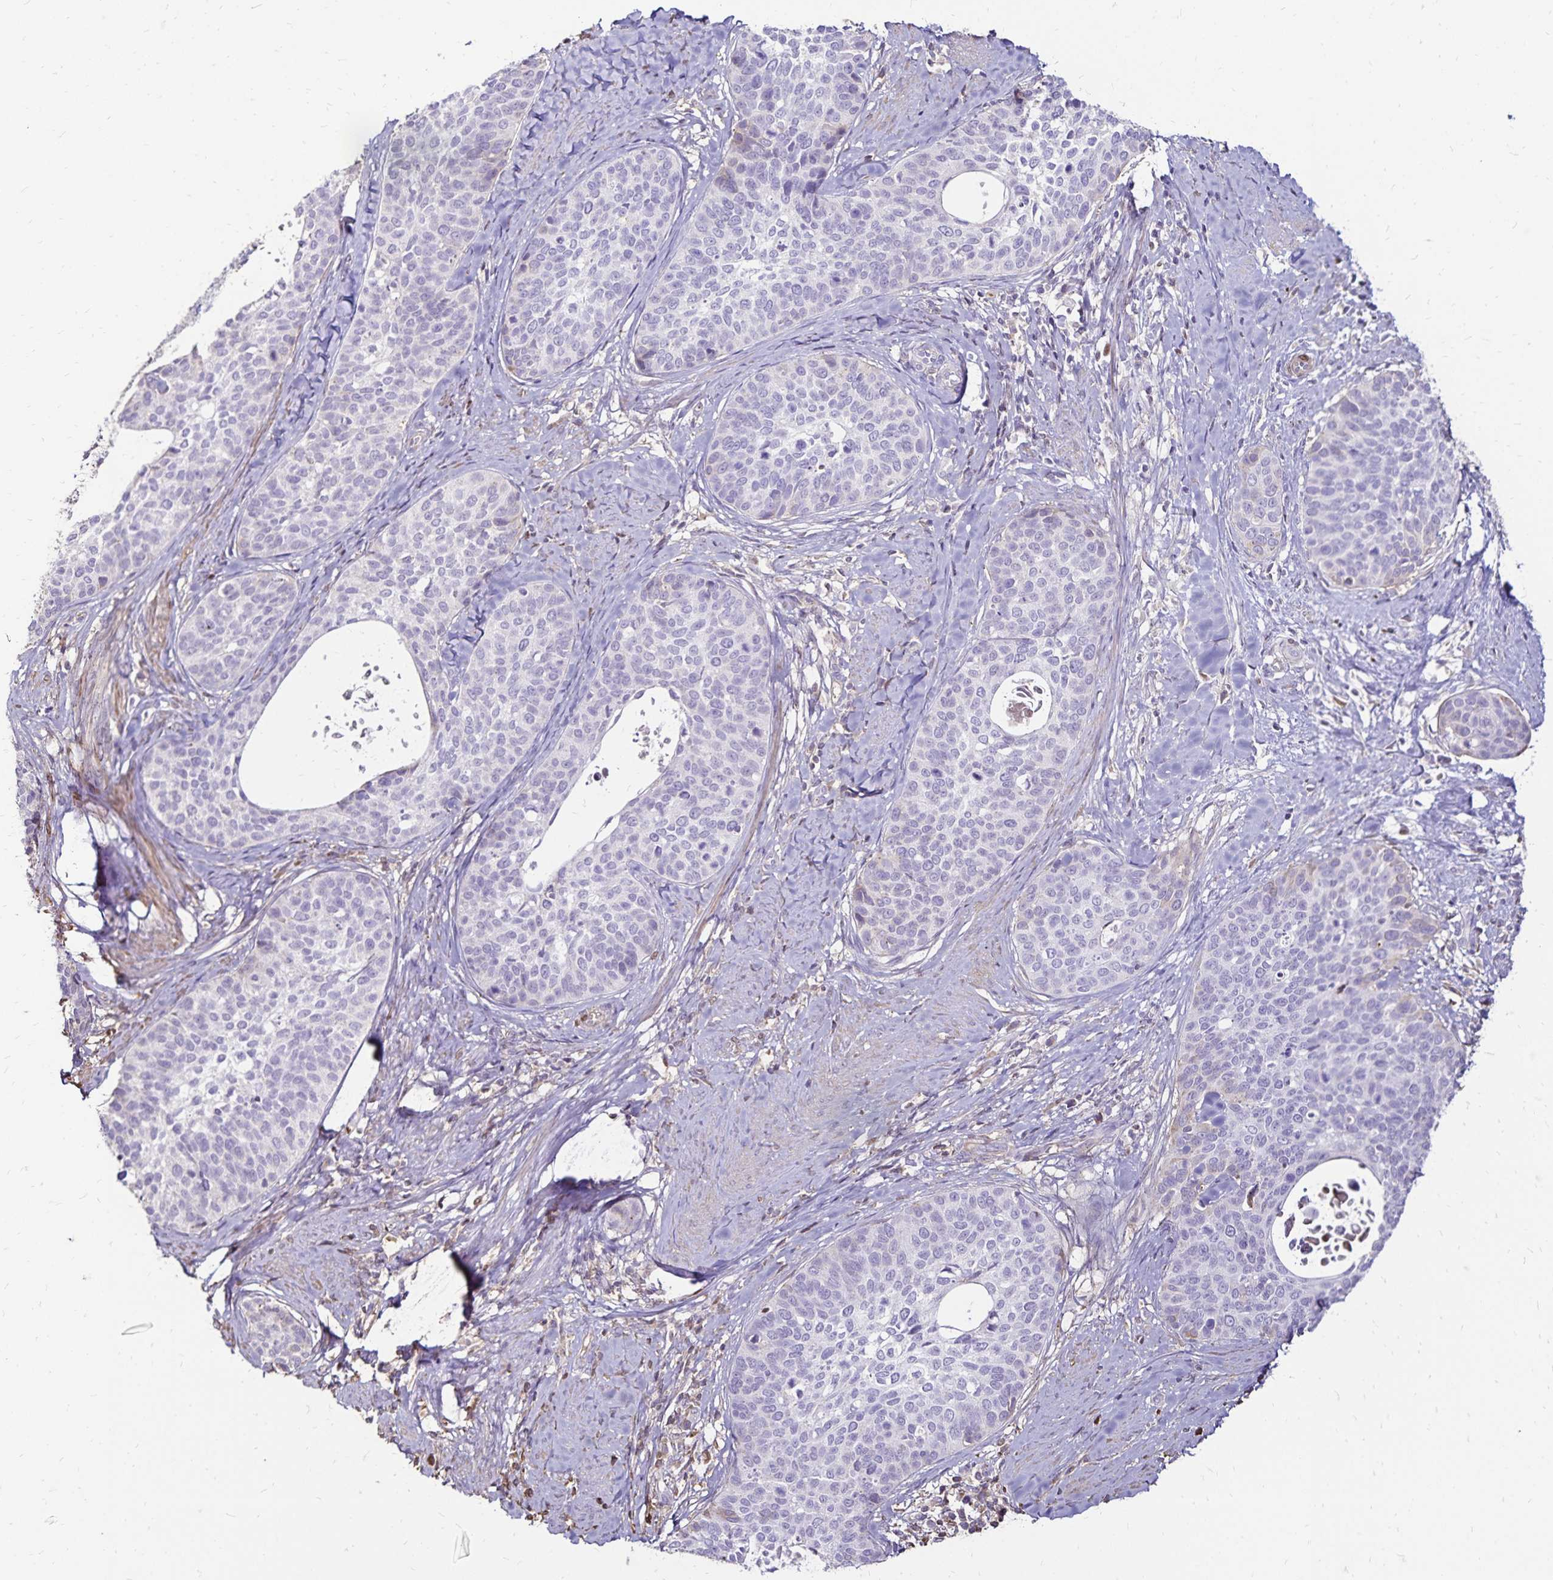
{"staining": {"intensity": "negative", "quantity": "none", "location": "none"}, "tissue": "cervical cancer", "cell_type": "Tumor cells", "image_type": "cancer", "snomed": [{"axis": "morphology", "description": "Squamous cell carcinoma, NOS"}, {"axis": "topography", "description": "Cervix"}], "caption": "Cervical cancer was stained to show a protein in brown. There is no significant staining in tumor cells.", "gene": "KISS1", "patient": {"sex": "female", "age": 69}}